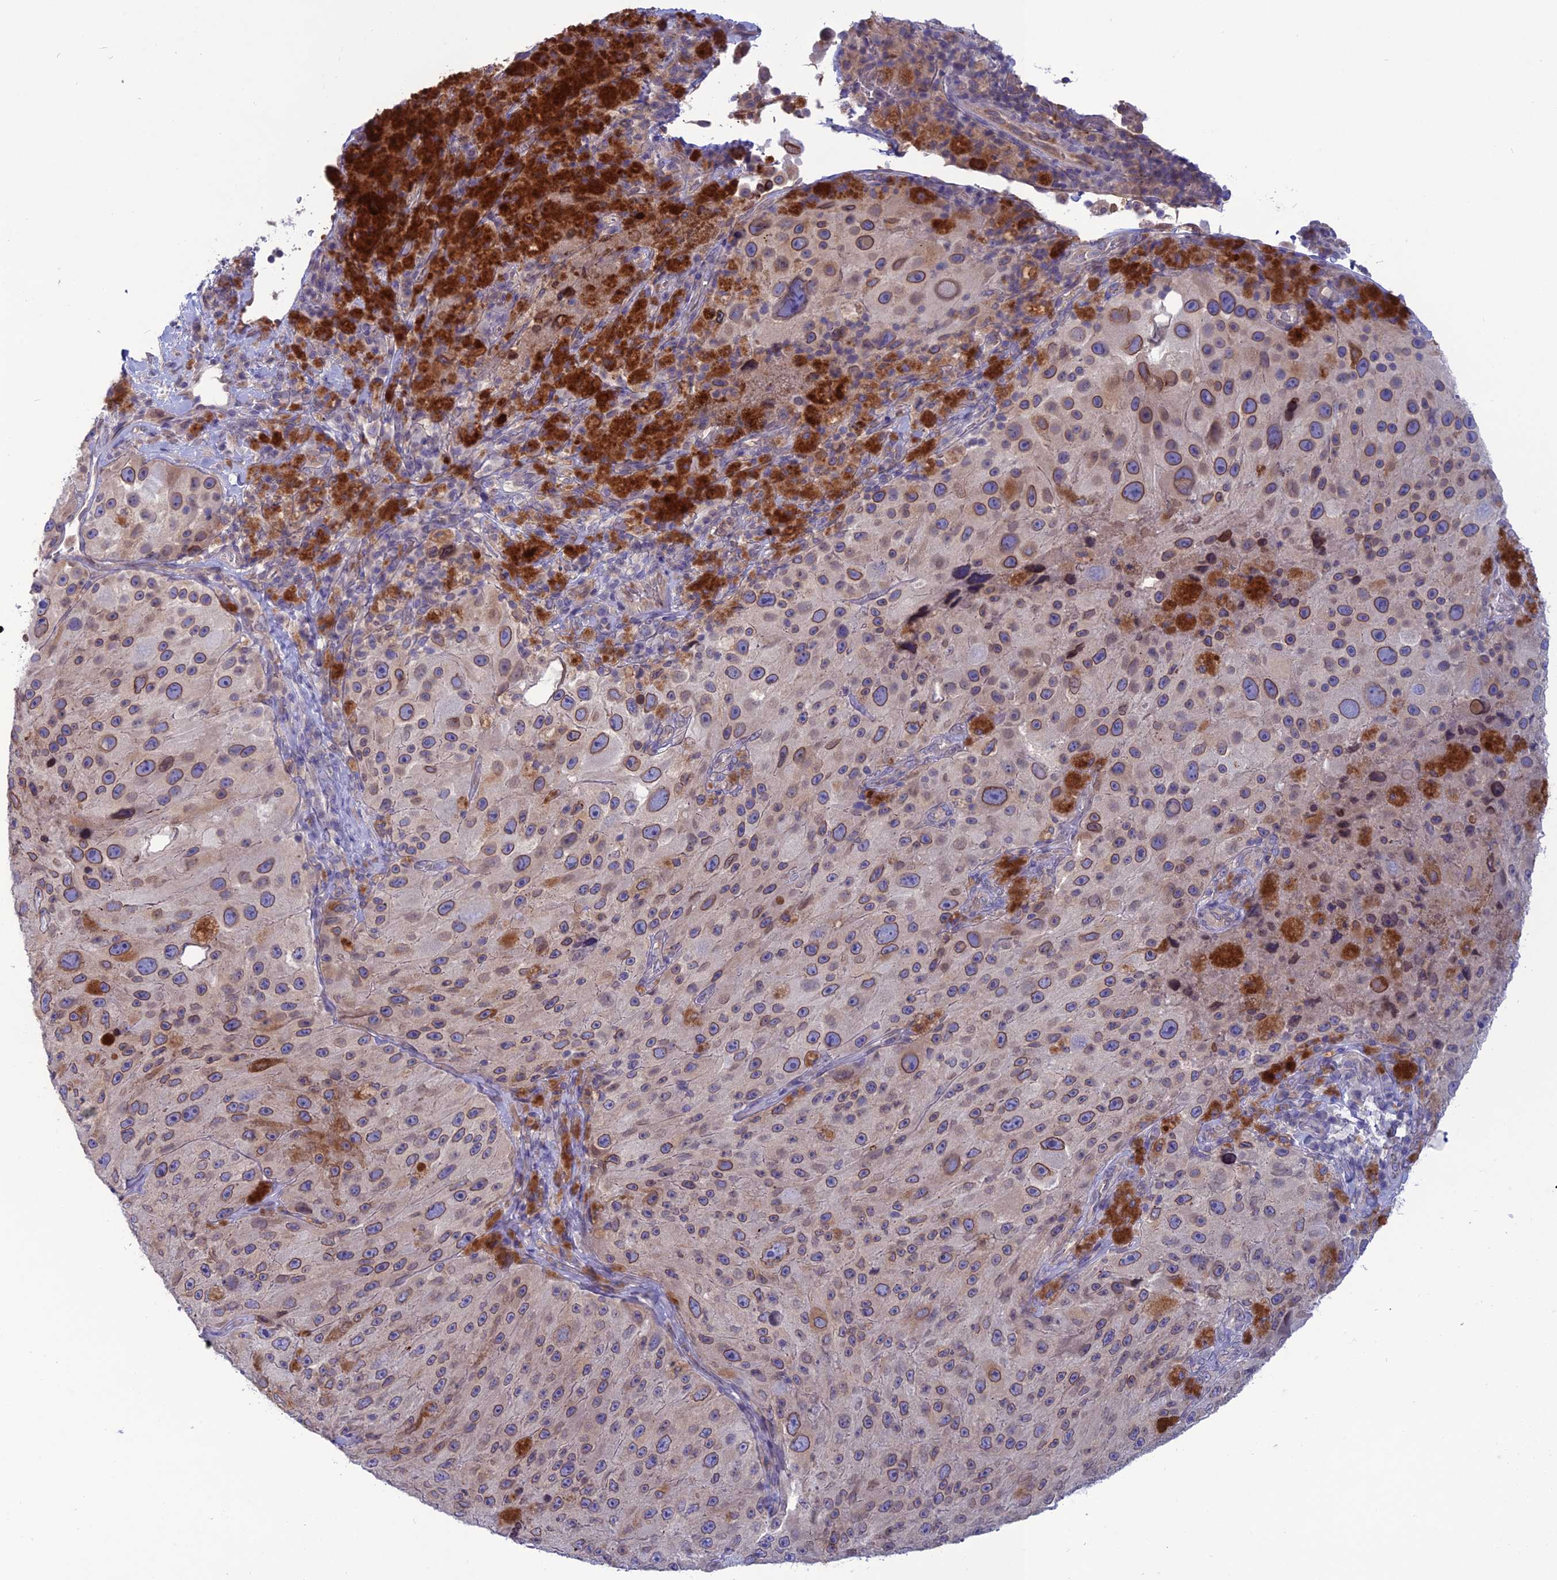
{"staining": {"intensity": "moderate", "quantity": ">75%", "location": "cytoplasmic/membranous,nuclear"}, "tissue": "melanoma", "cell_type": "Tumor cells", "image_type": "cancer", "snomed": [{"axis": "morphology", "description": "Malignant melanoma, Metastatic site"}, {"axis": "topography", "description": "Lymph node"}], "caption": "Melanoma stained with a brown dye demonstrates moderate cytoplasmic/membranous and nuclear positive expression in about >75% of tumor cells.", "gene": "WDR46", "patient": {"sex": "male", "age": 62}}